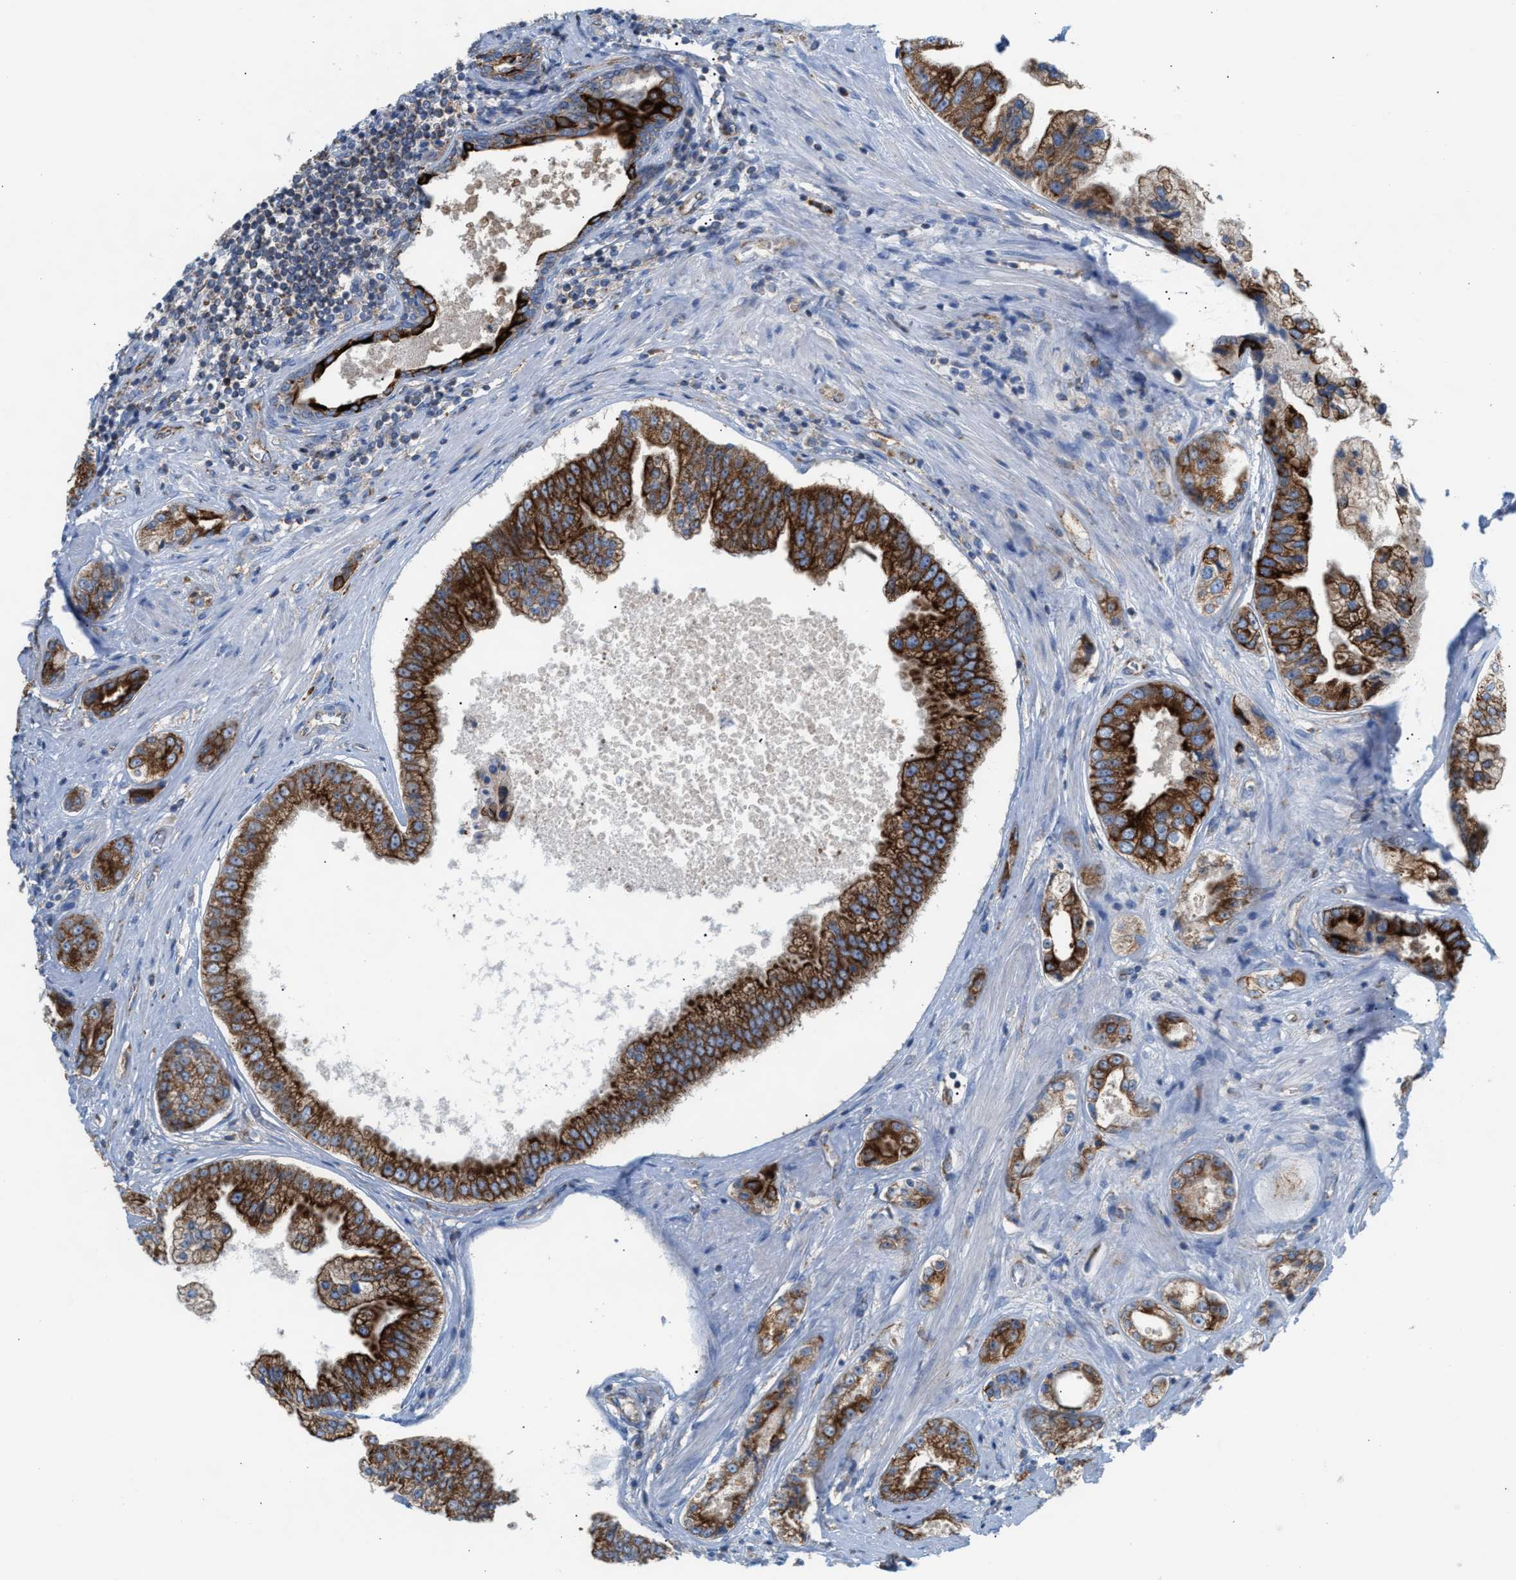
{"staining": {"intensity": "strong", "quantity": ">75%", "location": "cytoplasmic/membranous"}, "tissue": "prostate cancer", "cell_type": "Tumor cells", "image_type": "cancer", "snomed": [{"axis": "morphology", "description": "Adenocarcinoma, High grade"}, {"axis": "topography", "description": "Prostate"}], "caption": "Tumor cells show high levels of strong cytoplasmic/membranous staining in approximately >75% of cells in prostate high-grade adenocarcinoma.", "gene": "TBC1D15", "patient": {"sex": "male", "age": 61}}